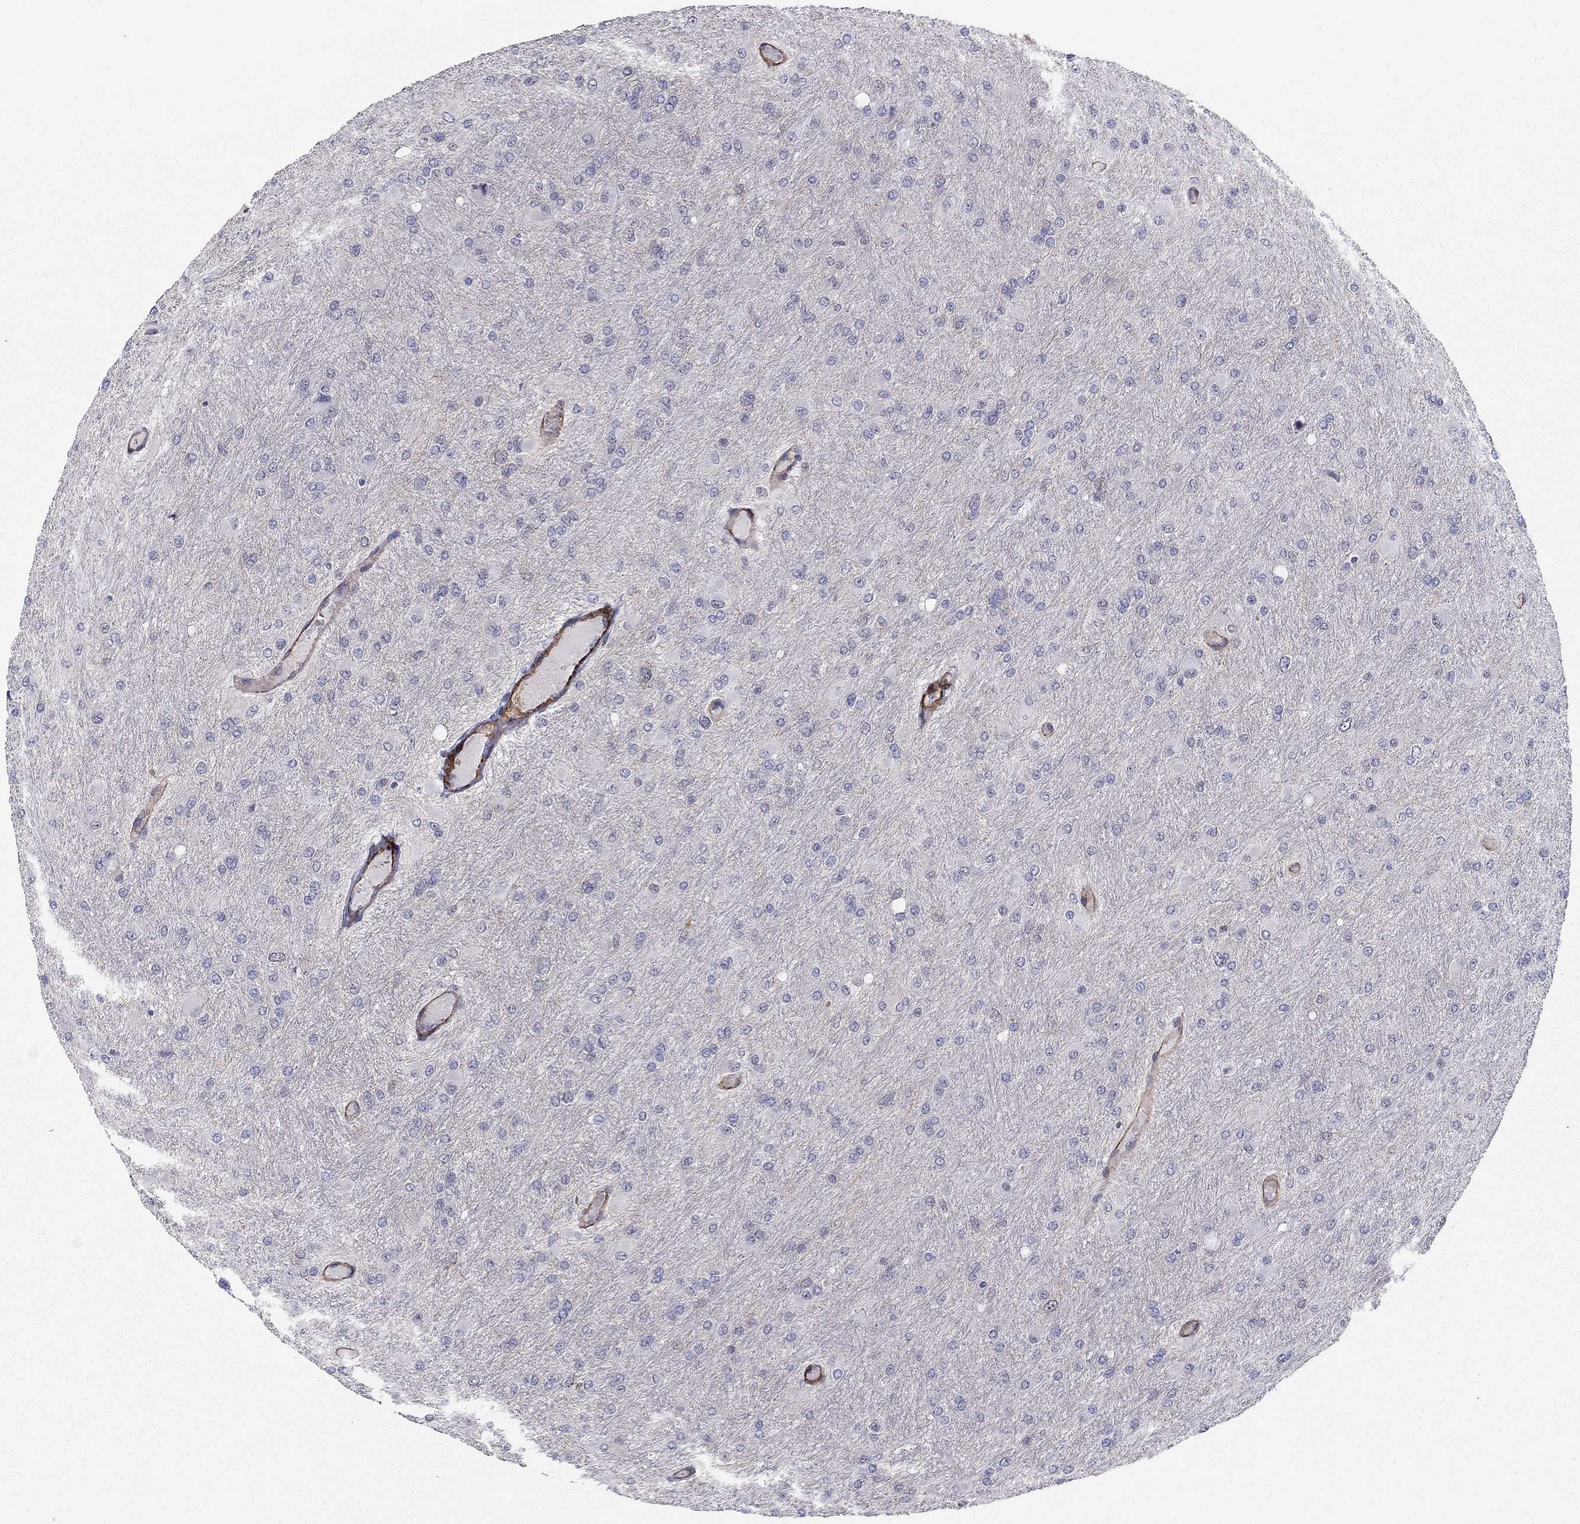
{"staining": {"intensity": "negative", "quantity": "none", "location": "none"}, "tissue": "glioma", "cell_type": "Tumor cells", "image_type": "cancer", "snomed": [{"axis": "morphology", "description": "Glioma, malignant, High grade"}, {"axis": "topography", "description": "Cerebral cortex"}], "caption": "The photomicrograph shows no significant positivity in tumor cells of glioma.", "gene": "KRBA1", "patient": {"sex": "female", "age": 36}}